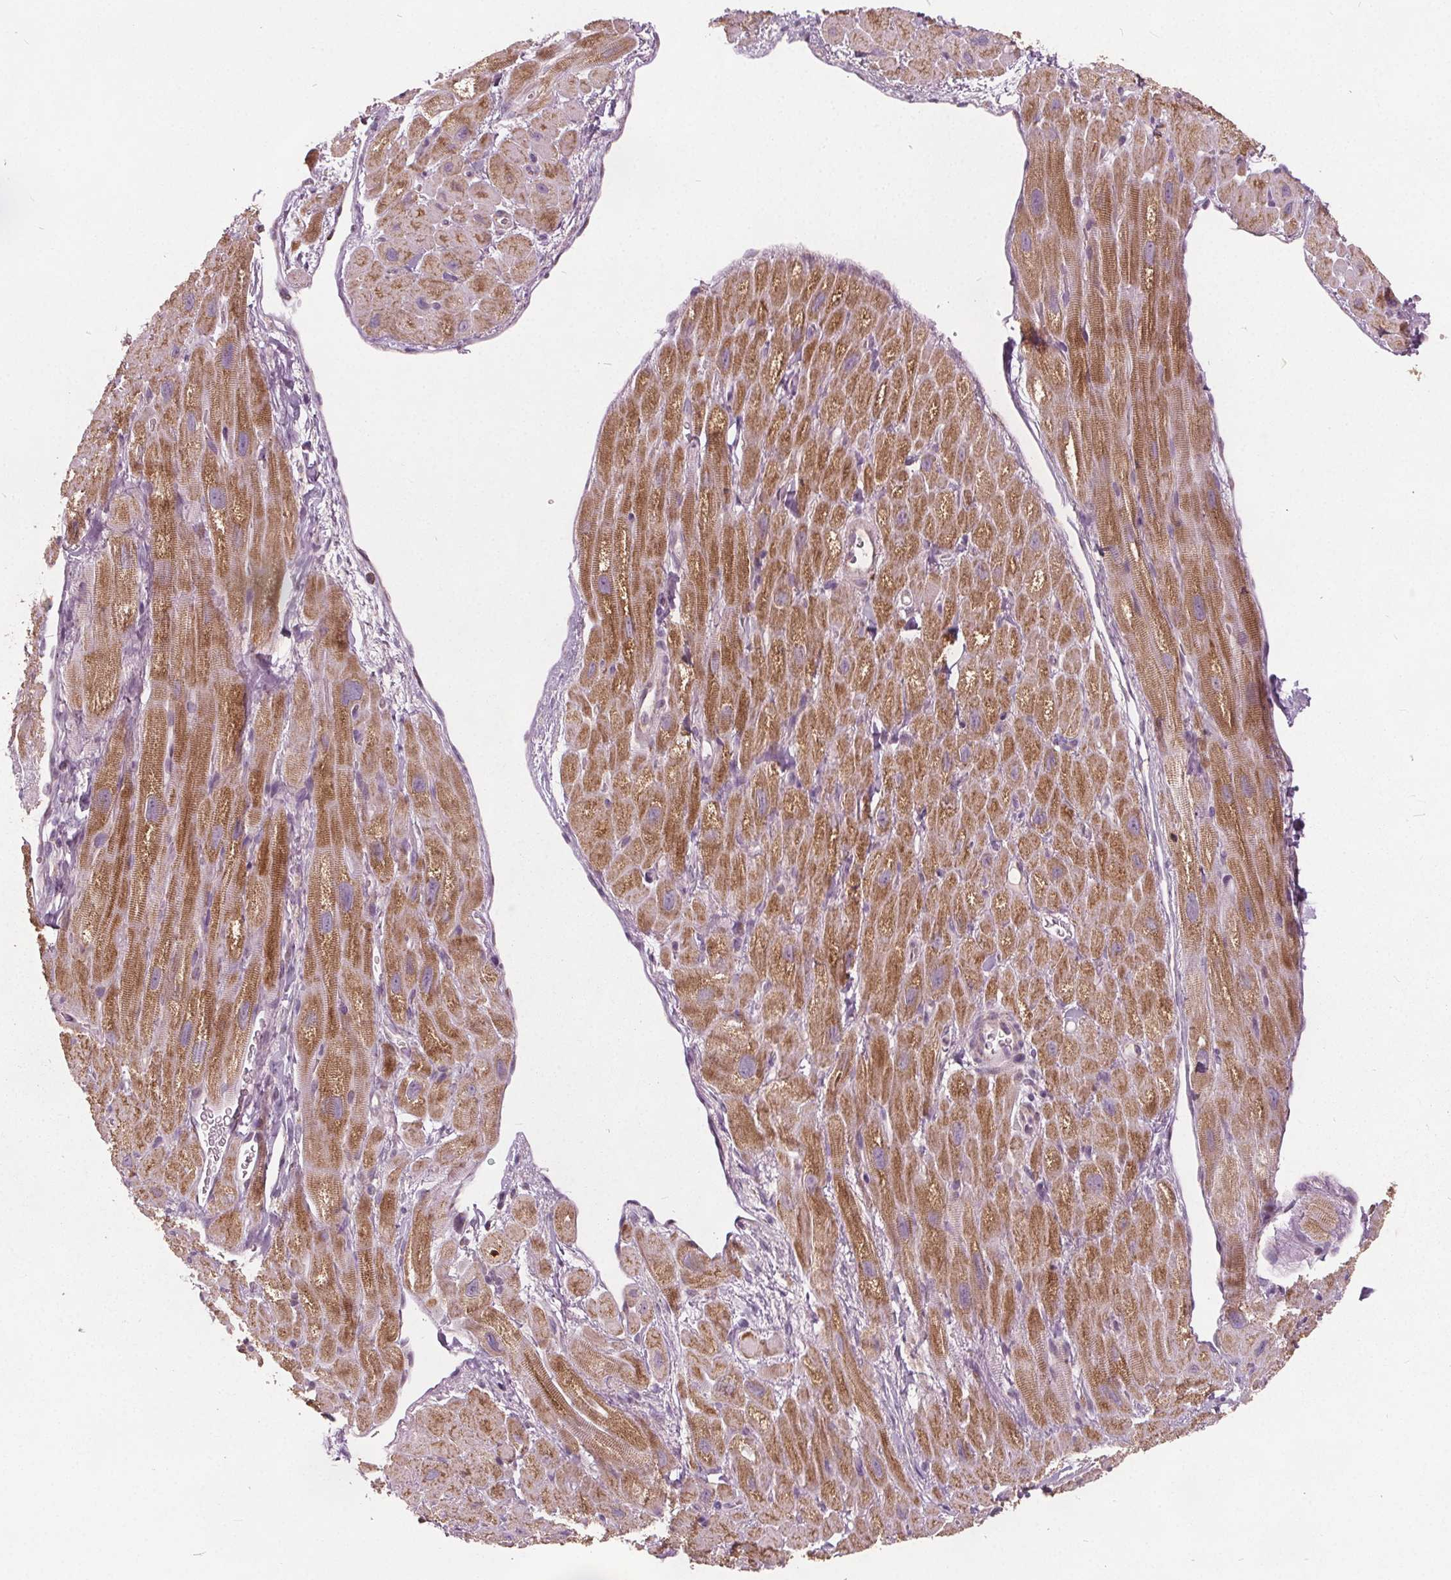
{"staining": {"intensity": "moderate", "quantity": ">75%", "location": "cytoplasmic/membranous"}, "tissue": "heart muscle", "cell_type": "Cardiomyocytes", "image_type": "normal", "snomed": [{"axis": "morphology", "description": "Normal tissue, NOS"}, {"axis": "topography", "description": "Heart"}], "caption": "DAB immunohistochemical staining of unremarkable human heart muscle demonstrates moderate cytoplasmic/membranous protein staining in approximately >75% of cardiomyocytes. The protein of interest is stained brown, and the nuclei are stained in blue (DAB (3,3'-diaminobenzidine) IHC with brightfield microscopy, high magnification).", "gene": "ECI2", "patient": {"sex": "female", "age": 62}}